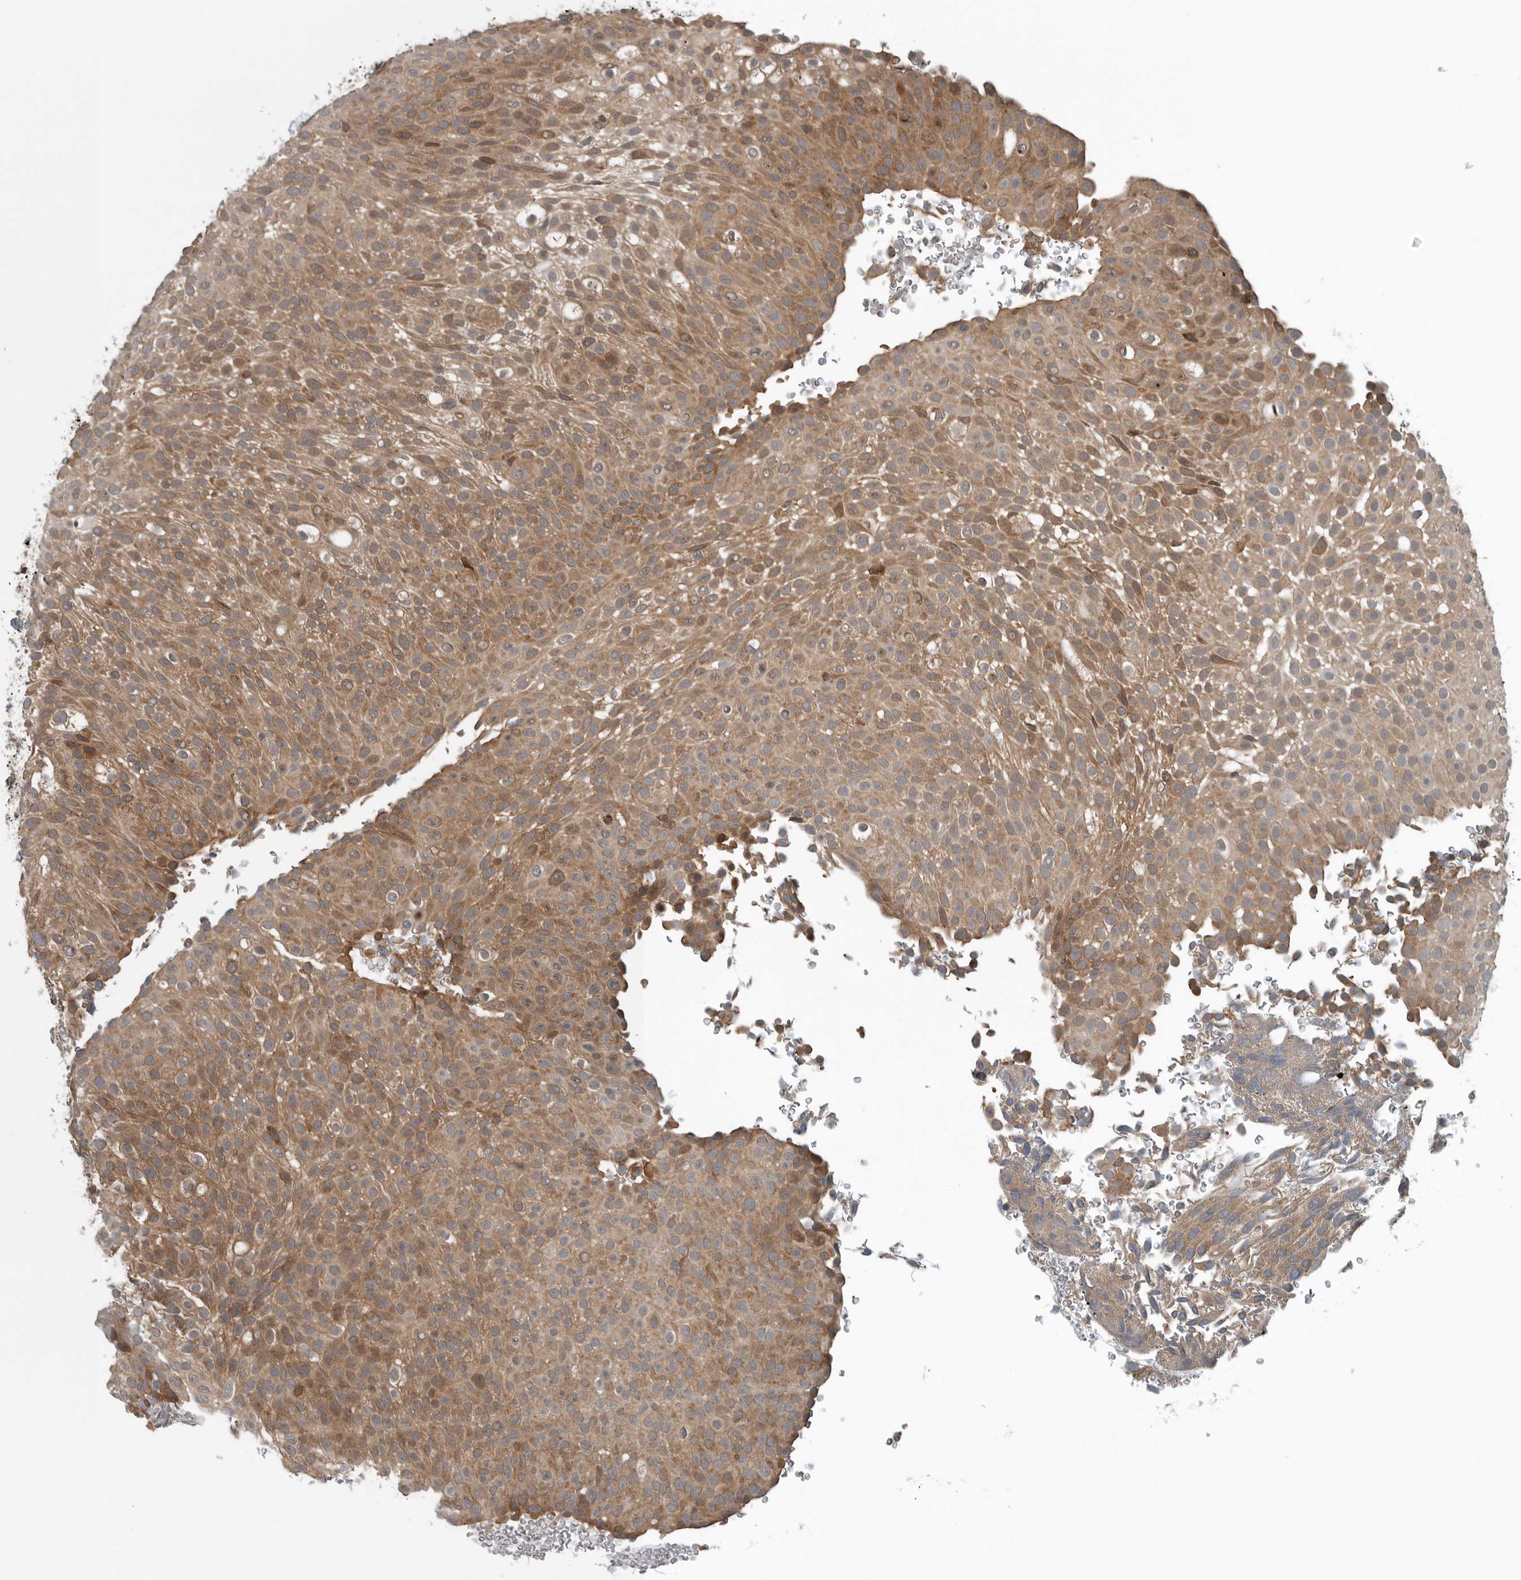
{"staining": {"intensity": "moderate", "quantity": ">75%", "location": "cytoplasmic/membranous"}, "tissue": "urothelial cancer", "cell_type": "Tumor cells", "image_type": "cancer", "snomed": [{"axis": "morphology", "description": "Urothelial carcinoma, Low grade"}, {"axis": "topography", "description": "Urinary bladder"}], "caption": "DAB immunohistochemical staining of urothelial cancer reveals moderate cytoplasmic/membranous protein positivity in about >75% of tumor cells.", "gene": "AMFR", "patient": {"sex": "male", "age": 78}}